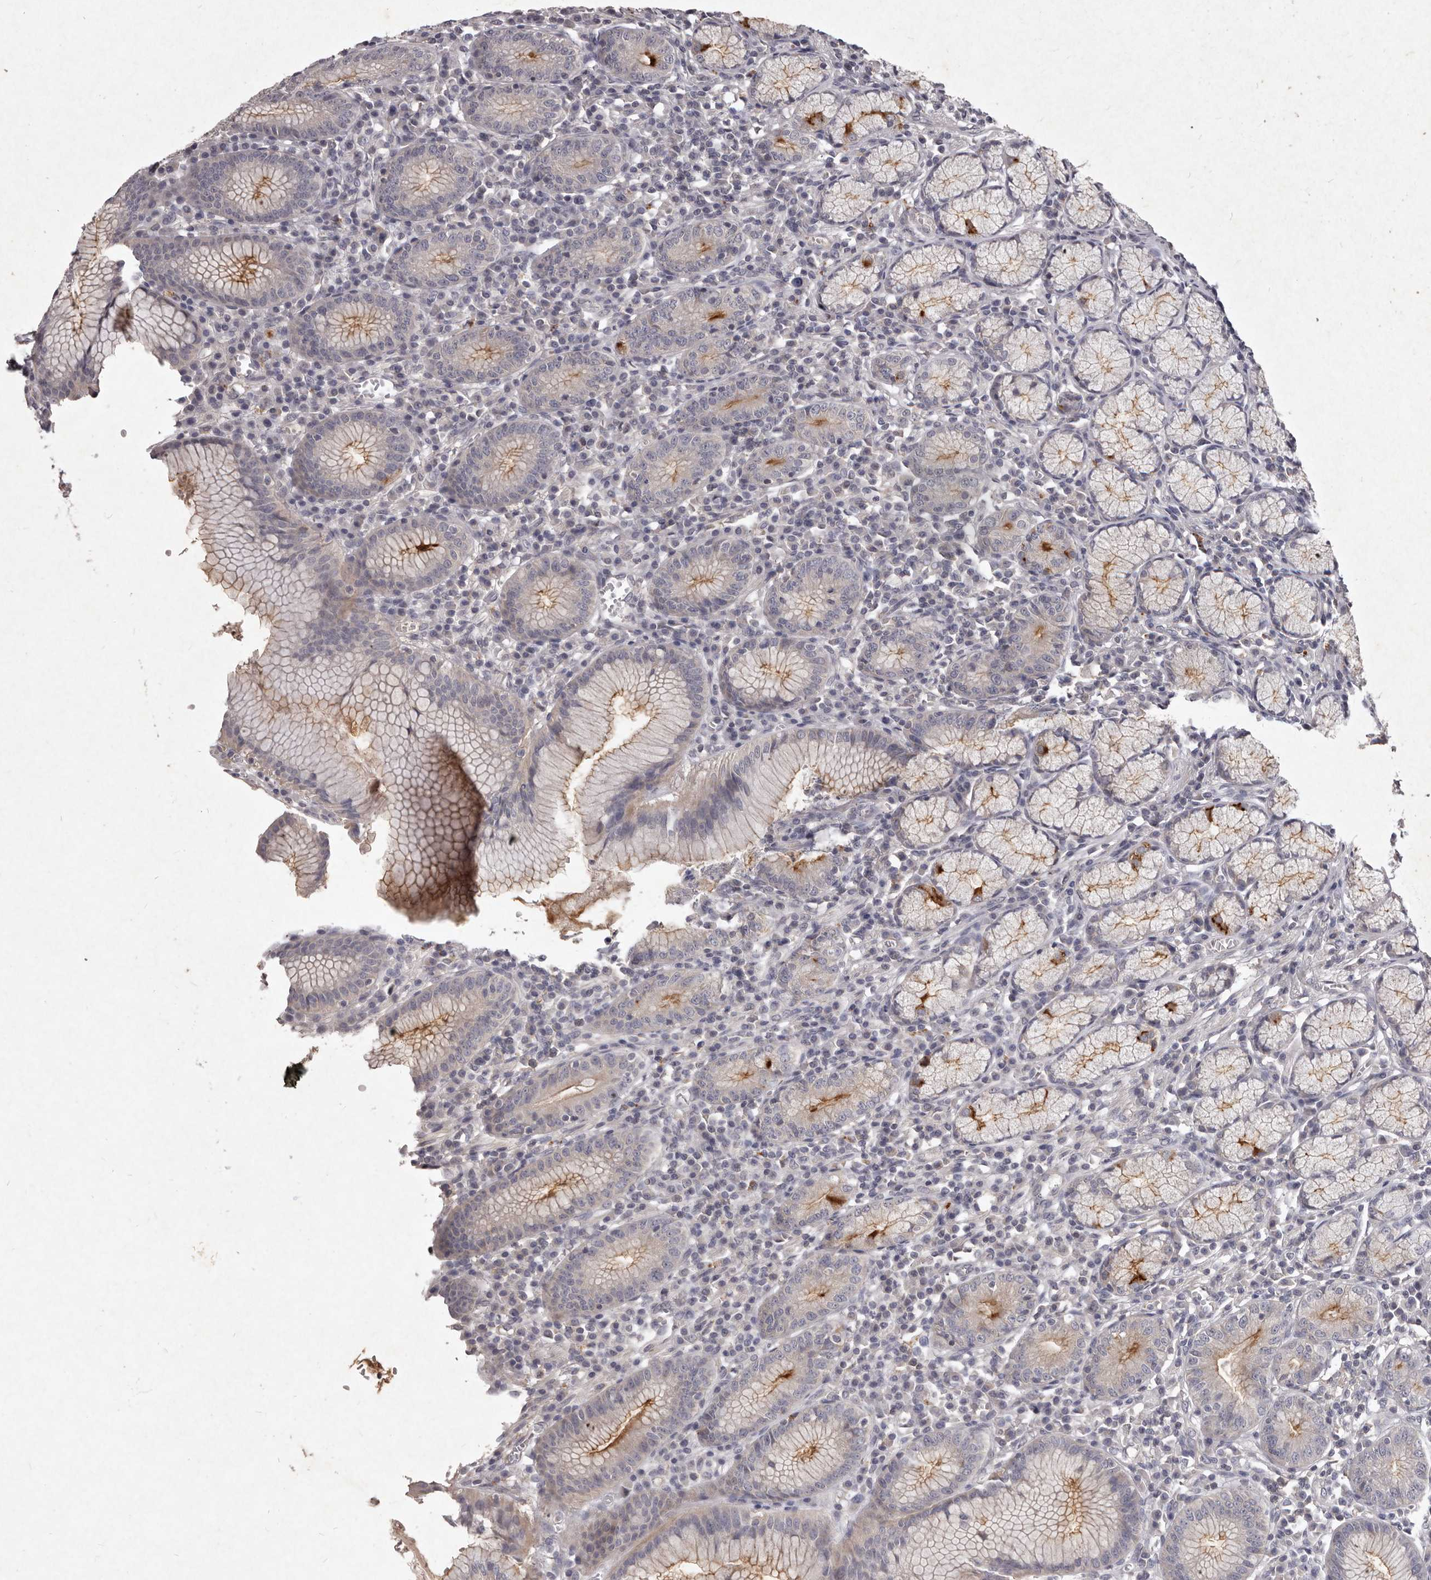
{"staining": {"intensity": "strong", "quantity": ">75%", "location": "cytoplasmic/membranous"}, "tissue": "stomach", "cell_type": "Glandular cells", "image_type": "normal", "snomed": [{"axis": "morphology", "description": "Normal tissue, NOS"}, {"axis": "topography", "description": "Stomach"}], "caption": "Protein expression analysis of benign human stomach reveals strong cytoplasmic/membranous staining in approximately >75% of glandular cells. (brown staining indicates protein expression, while blue staining denotes nuclei).", "gene": "GPRC5C", "patient": {"sex": "male", "age": 55}}